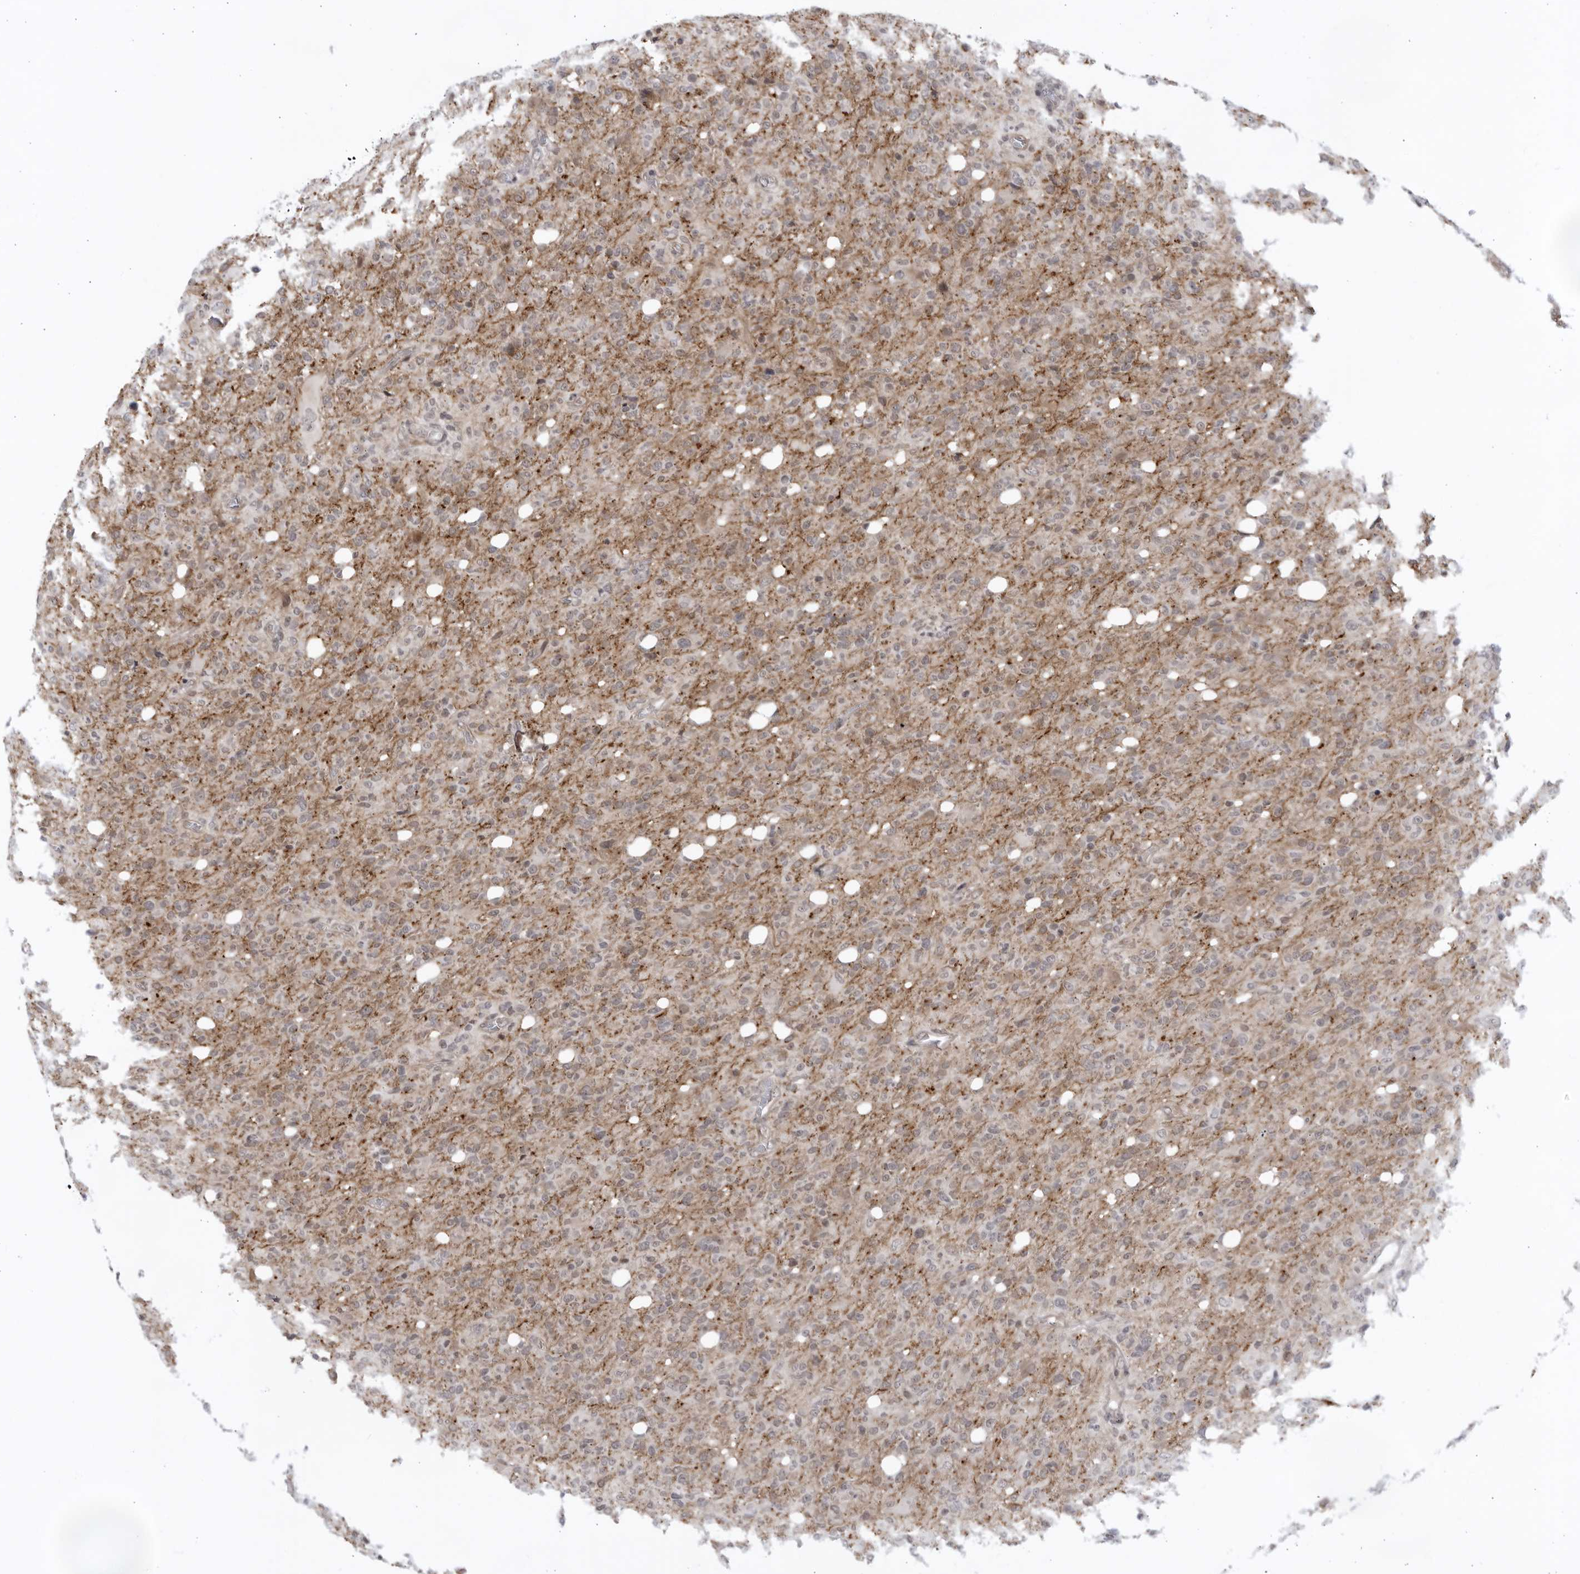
{"staining": {"intensity": "negative", "quantity": "none", "location": "none"}, "tissue": "glioma", "cell_type": "Tumor cells", "image_type": "cancer", "snomed": [{"axis": "morphology", "description": "Glioma, malignant, High grade"}, {"axis": "topography", "description": "Brain"}], "caption": "Immunohistochemical staining of human glioma displays no significant positivity in tumor cells.", "gene": "ITGB3BP", "patient": {"sex": "female", "age": 57}}